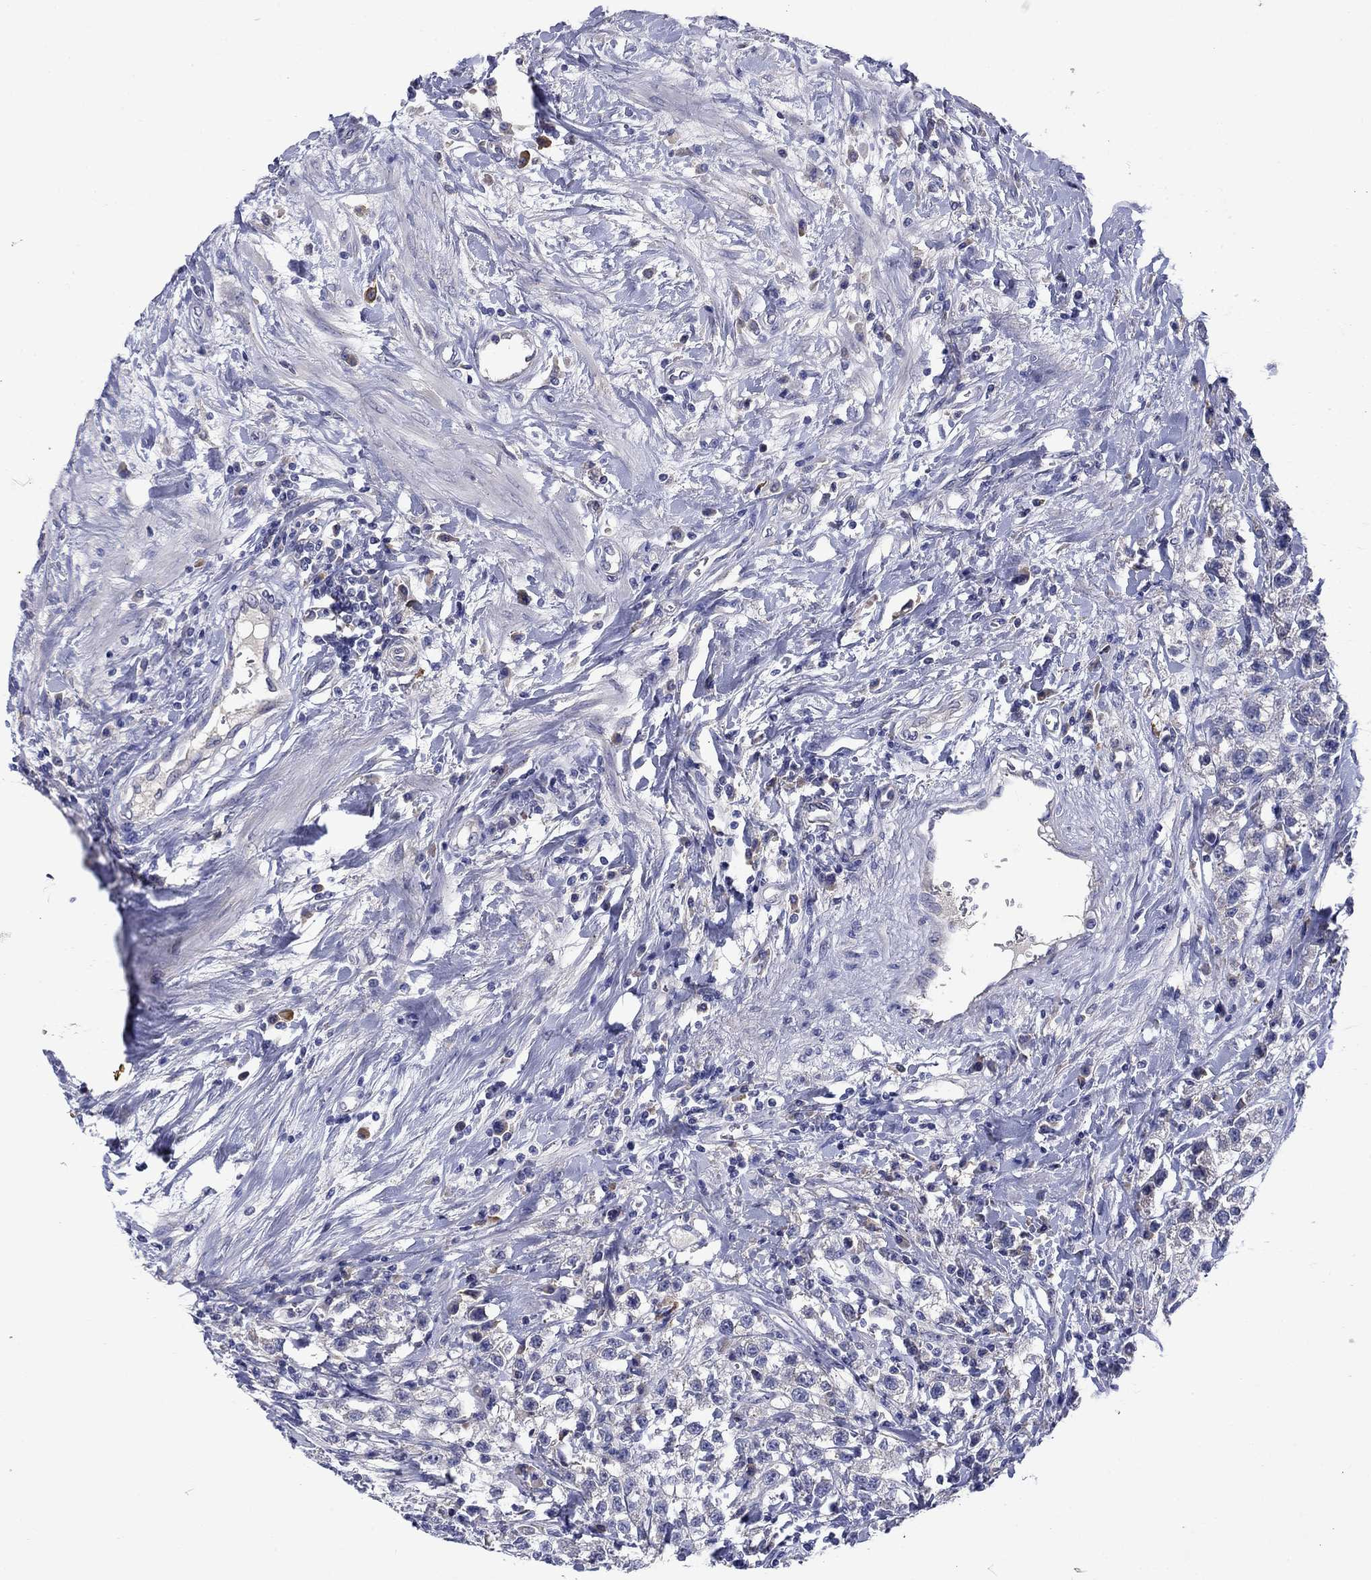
{"staining": {"intensity": "negative", "quantity": "none", "location": "none"}, "tissue": "testis cancer", "cell_type": "Tumor cells", "image_type": "cancer", "snomed": [{"axis": "morphology", "description": "Seminoma, NOS"}, {"axis": "topography", "description": "Testis"}], "caption": "The histopathology image exhibits no significant positivity in tumor cells of testis cancer.", "gene": "SULT2B1", "patient": {"sex": "male", "age": 59}}